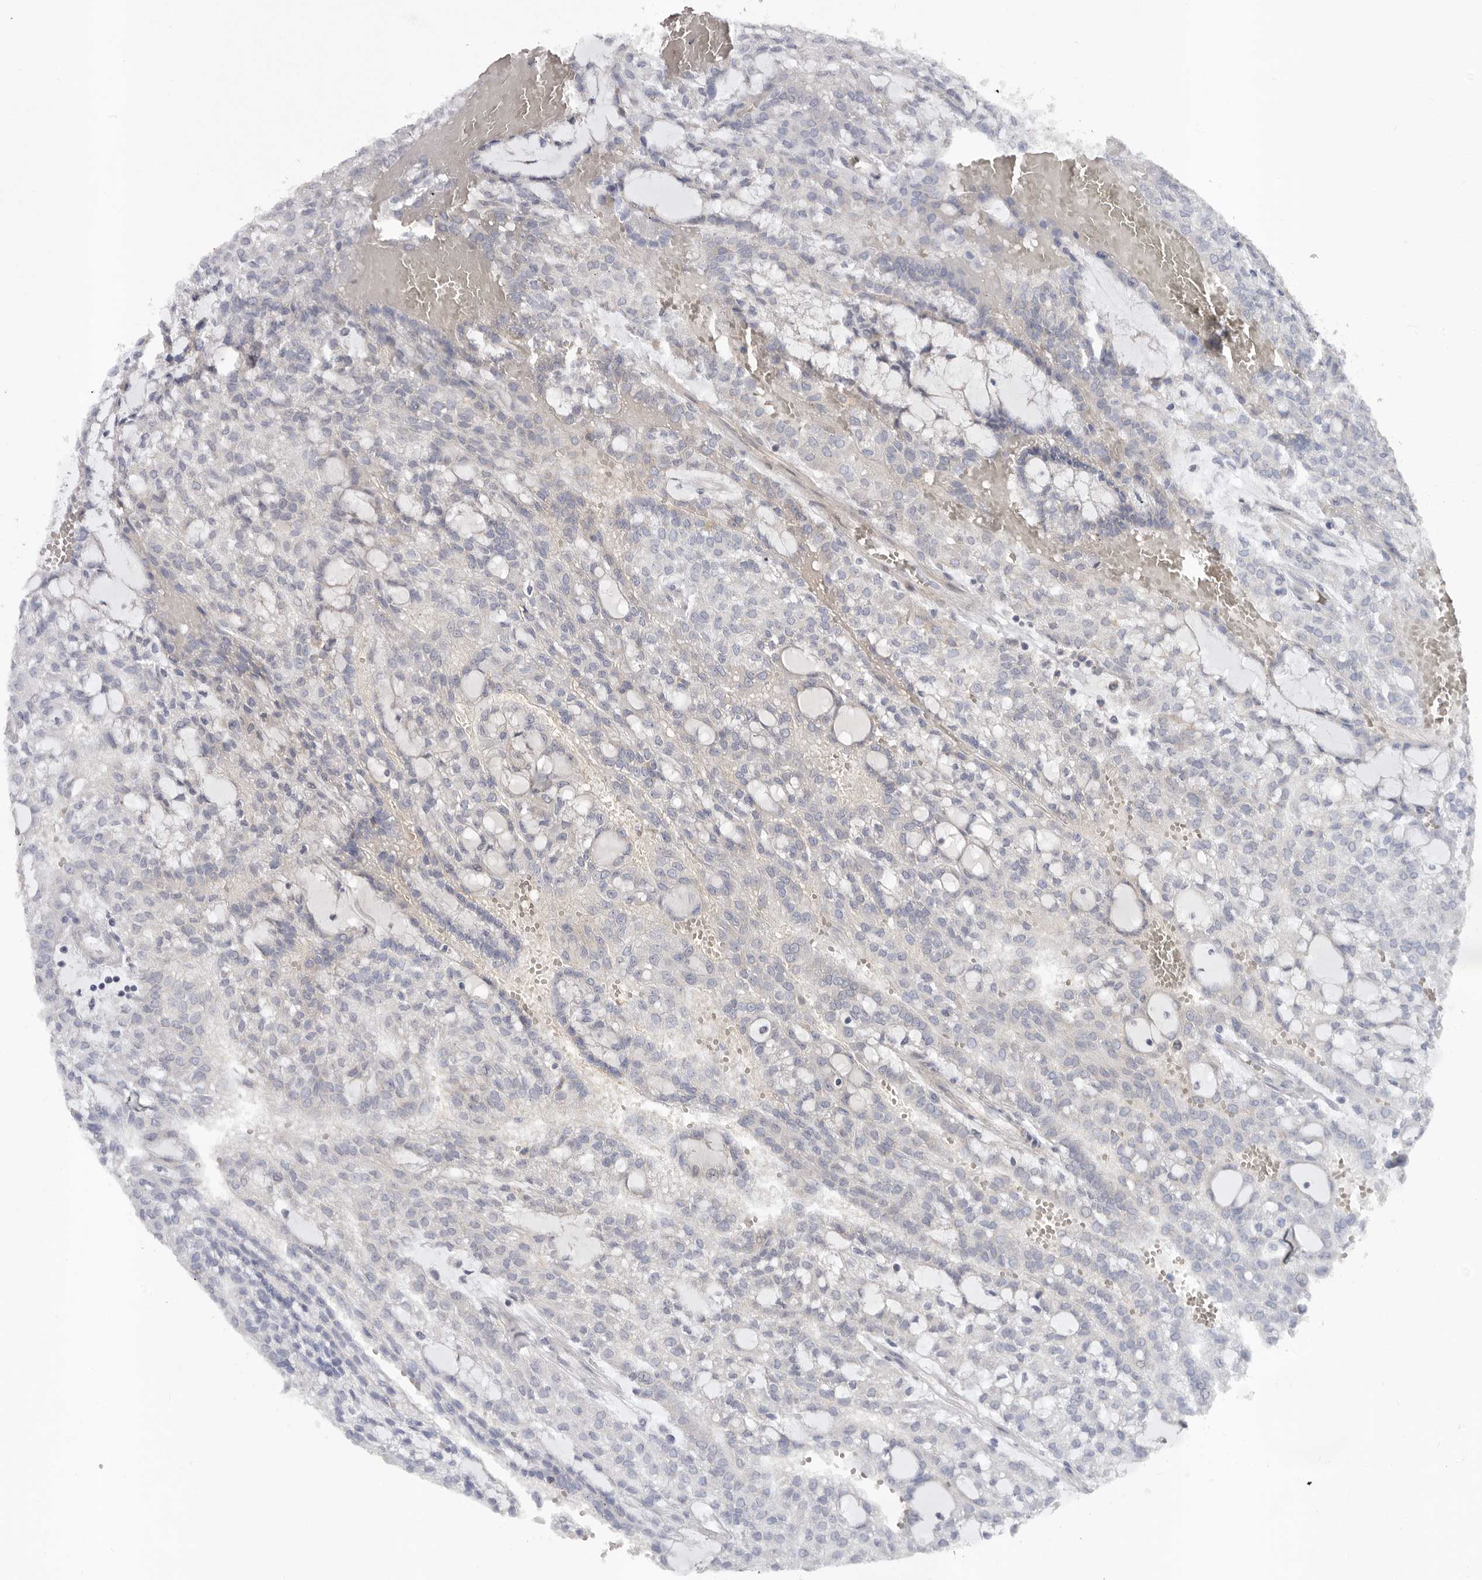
{"staining": {"intensity": "negative", "quantity": "none", "location": "none"}, "tissue": "renal cancer", "cell_type": "Tumor cells", "image_type": "cancer", "snomed": [{"axis": "morphology", "description": "Adenocarcinoma, NOS"}, {"axis": "topography", "description": "Kidney"}], "caption": "Immunohistochemistry (IHC) histopathology image of human renal adenocarcinoma stained for a protein (brown), which demonstrates no positivity in tumor cells.", "gene": "SPTA1", "patient": {"sex": "male", "age": 63}}